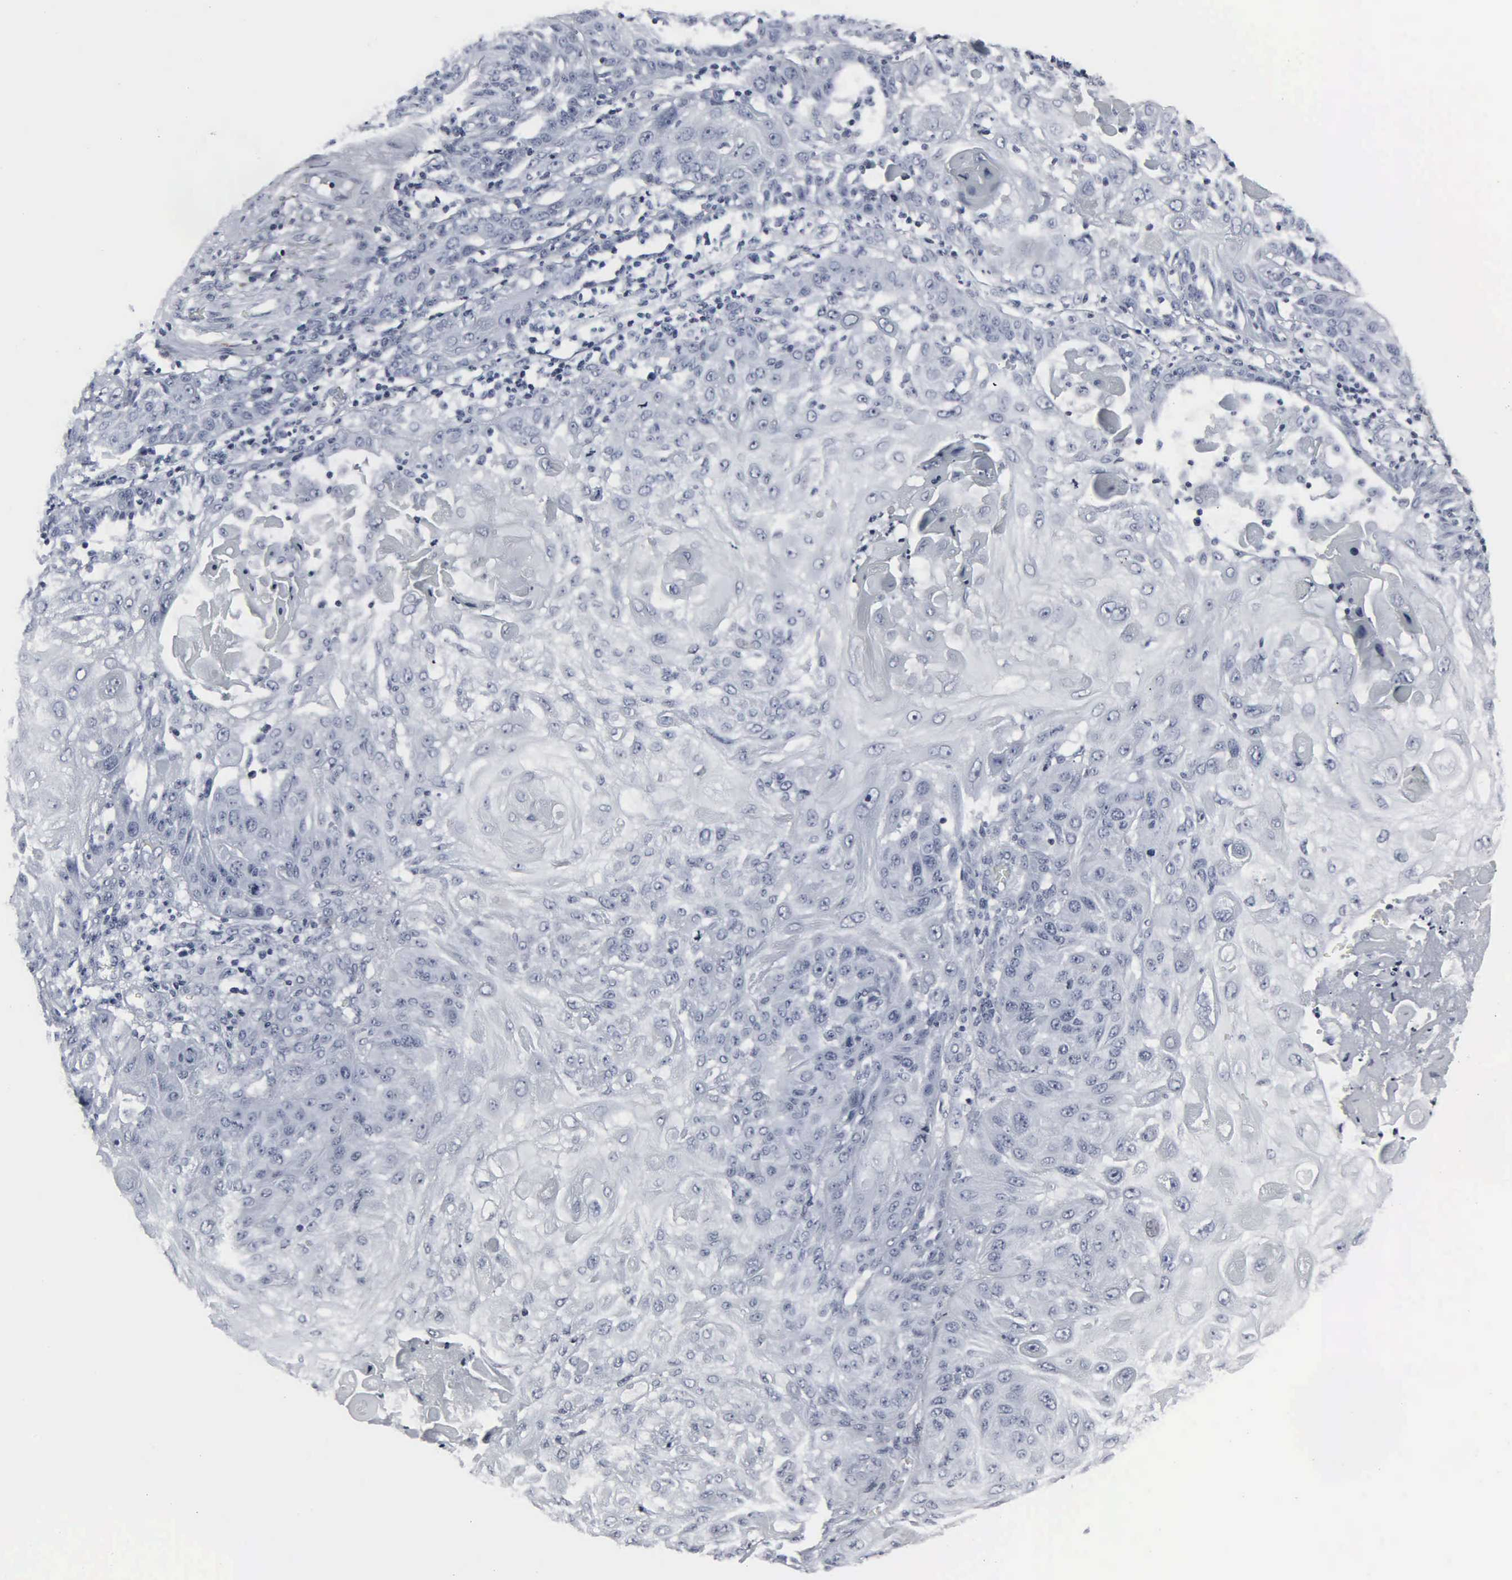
{"staining": {"intensity": "negative", "quantity": "none", "location": "none"}, "tissue": "skin cancer", "cell_type": "Tumor cells", "image_type": "cancer", "snomed": [{"axis": "morphology", "description": "Squamous cell carcinoma, NOS"}, {"axis": "topography", "description": "Skin"}], "caption": "IHC of skin squamous cell carcinoma reveals no positivity in tumor cells.", "gene": "DGCR2", "patient": {"sex": "female", "age": 89}}